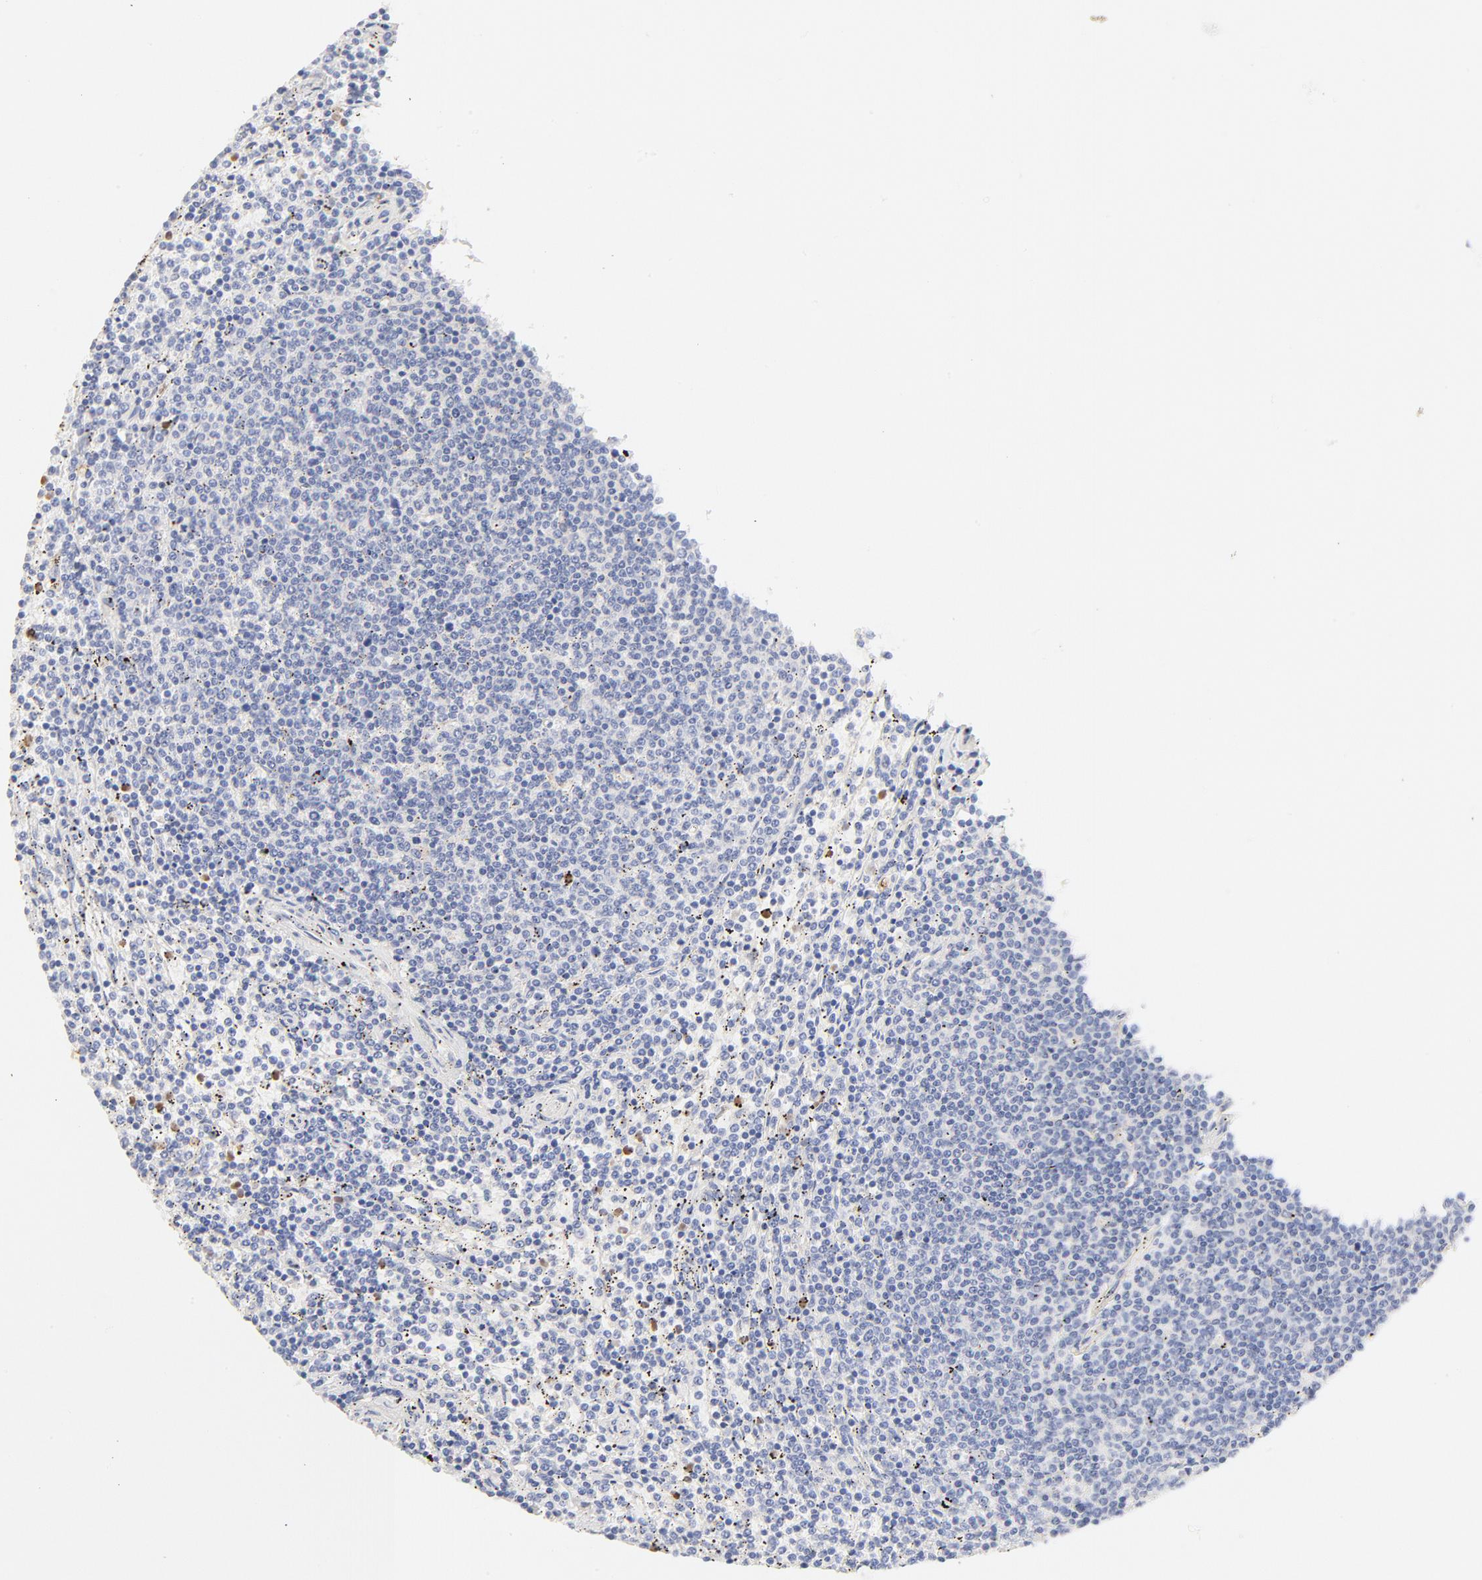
{"staining": {"intensity": "strong", "quantity": "<25%", "location": "cytoplasmic/membranous,nuclear"}, "tissue": "lymphoma", "cell_type": "Tumor cells", "image_type": "cancer", "snomed": [{"axis": "morphology", "description": "Malignant lymphoma, non-Hodgkin's type, Low grade"}, {"axis": "topography", "description": "Spleen"}], "caption": "Malignant lymphoma, non-Hodgkin's type (low-grade) stained with a protein marker displays strong staining in tumor cells.", "gene": "MTERF2", "patient": {"sex": "female", "age": 50}}